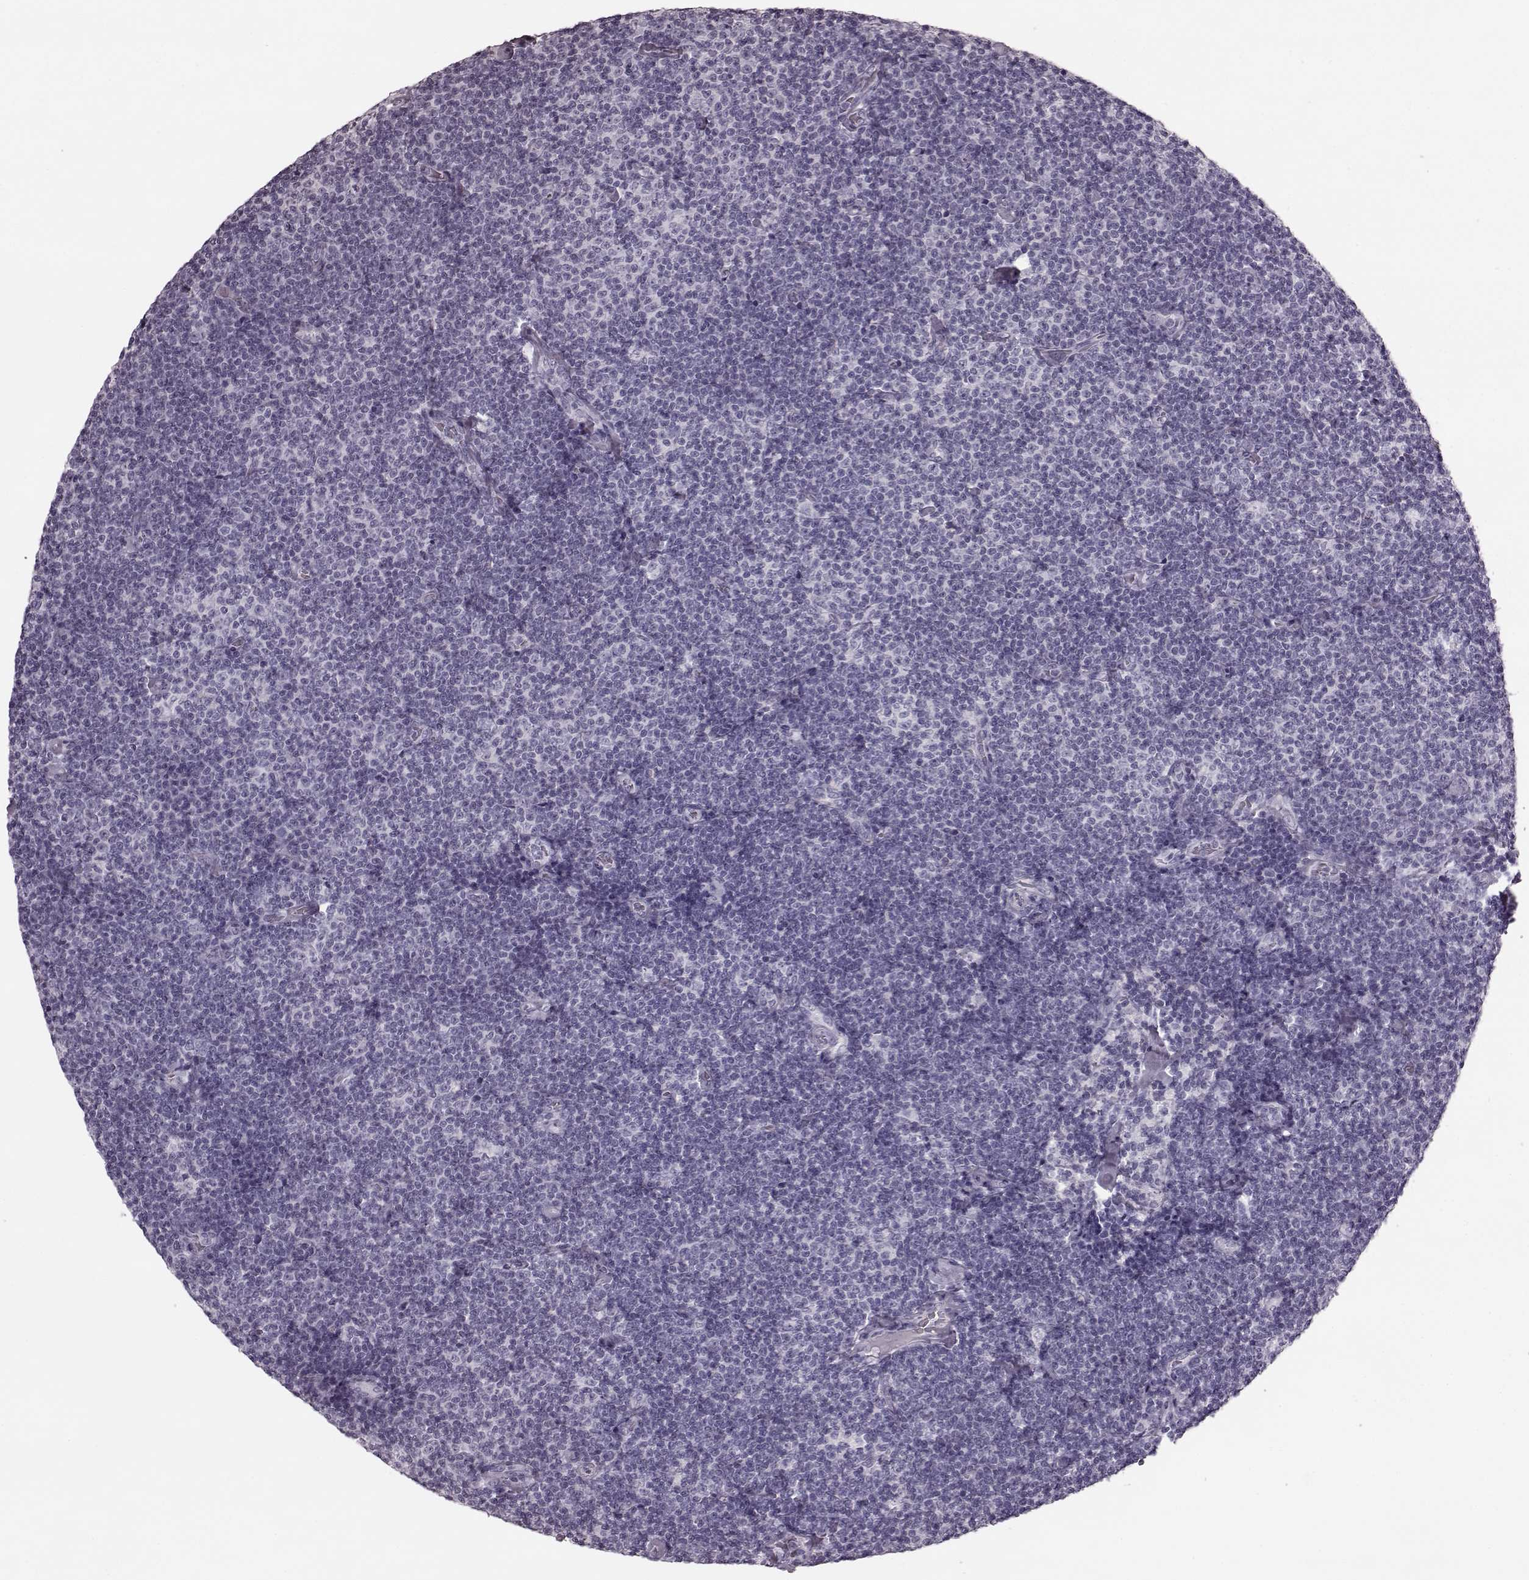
{"staining": {"intensity": "negative", "quantity": "none", "location": "none"}, "tissue": "lymphoma", "cell_type": "Tumor cells", "image_type": "cancer", "snomed": [{"axis": "morphology", "description": "Malignant lymphoma, non-Hodgkin's type, Low grade"}, {"axis": "topography", "description": "Lymph node"}], "caption": "Immunohistochemical staining of human malignant lymphoma, non-Hodgkin's type (low-grade) shows no significant staining in tumor cells. The staining is performed using DAB brown chromogen with nuclei counter-stained in using hematoxylin.", "gene": "TRPM1", "patient": {"sex": "male", "age": 81}}